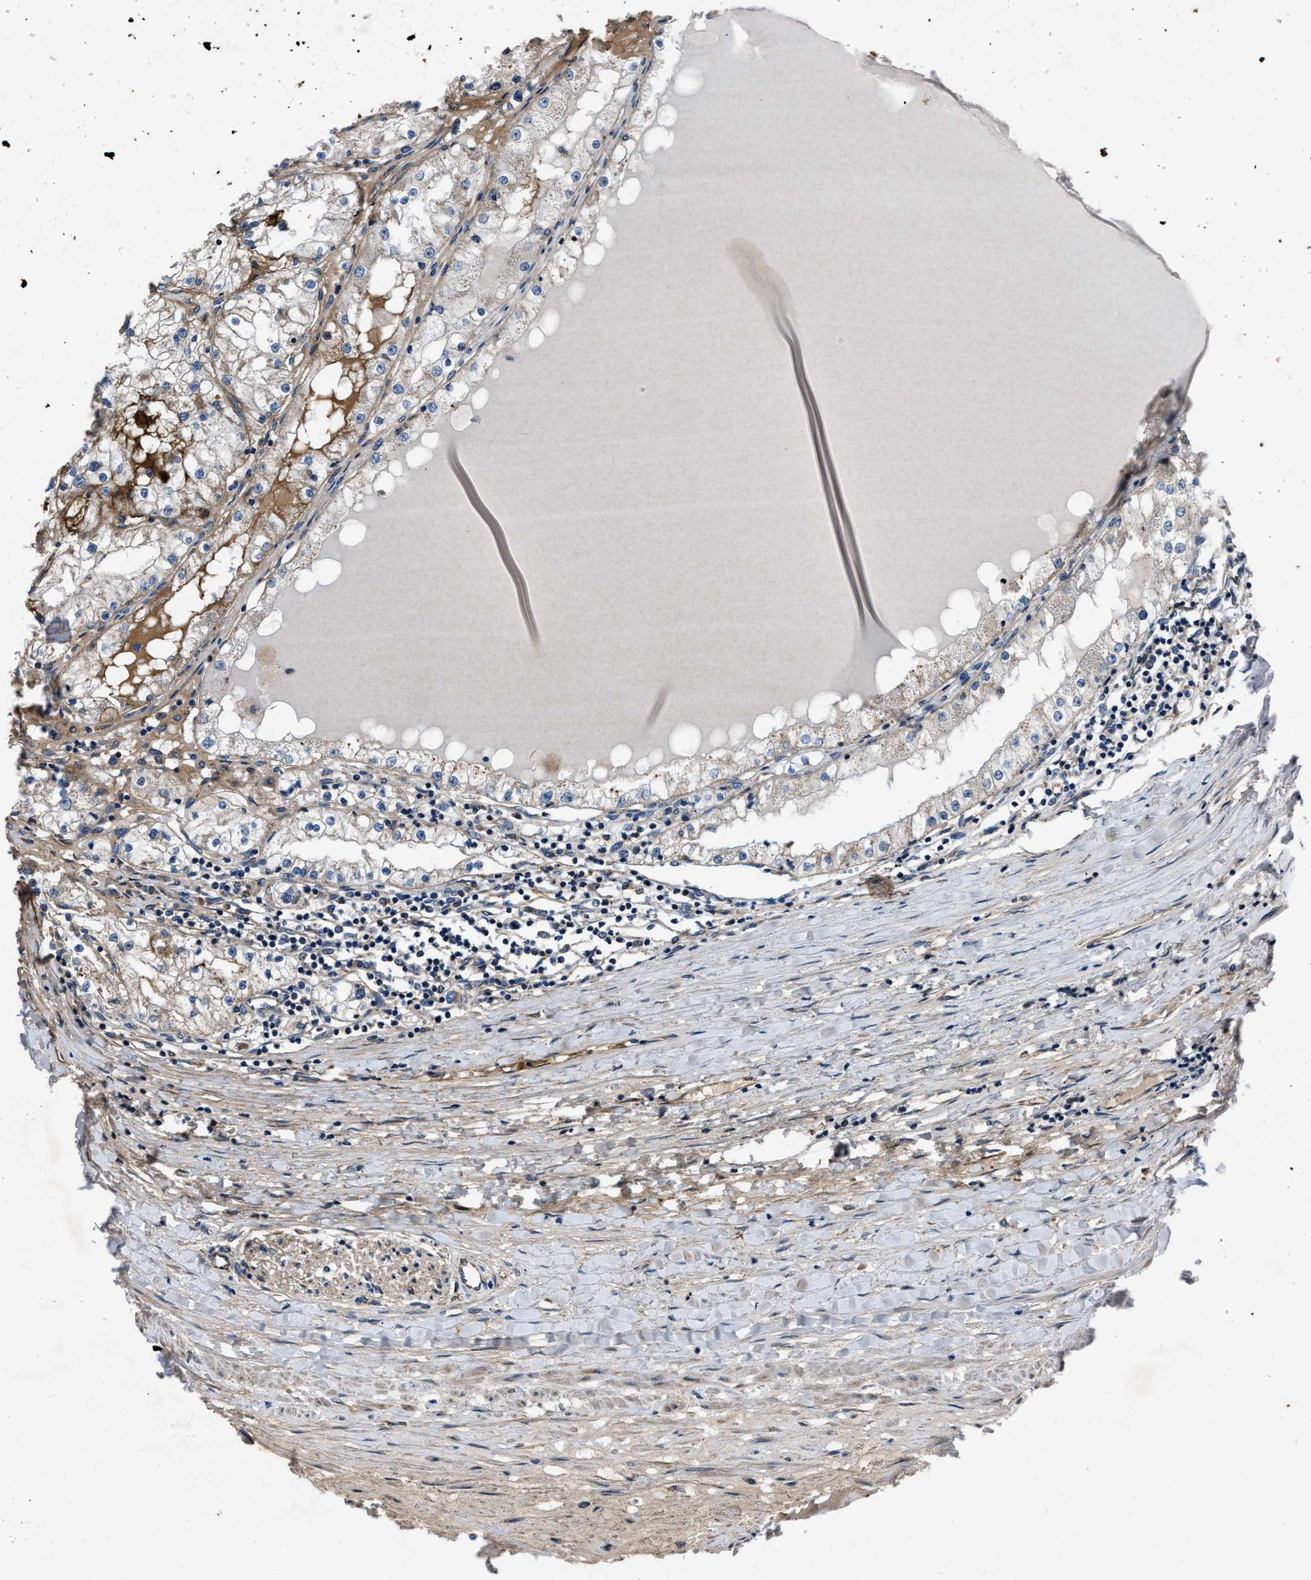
{"staining": {"intensity": "negative", "quantity": "none", "location": "none"}, "tissue": "renal cancer", "cell_type": "Tumor cells", "image_type": "cancer", "snomed": [{"axis": "morphology", "description": "Adenocarcinoma, NOS"}, {"axis": "topography", "description": "Kidney"}], "caption": "Micrograph shows no significant protein positivity in tumor cells of renal adenocarcinoma. (Stains: DAB immunohistochemistry (IHC) with hematoxylin counter stain, Microscopy: brightfield microscopy at high magnification).", "gene": "ERC1", "patient": {"sex": "male", "age": 68}}